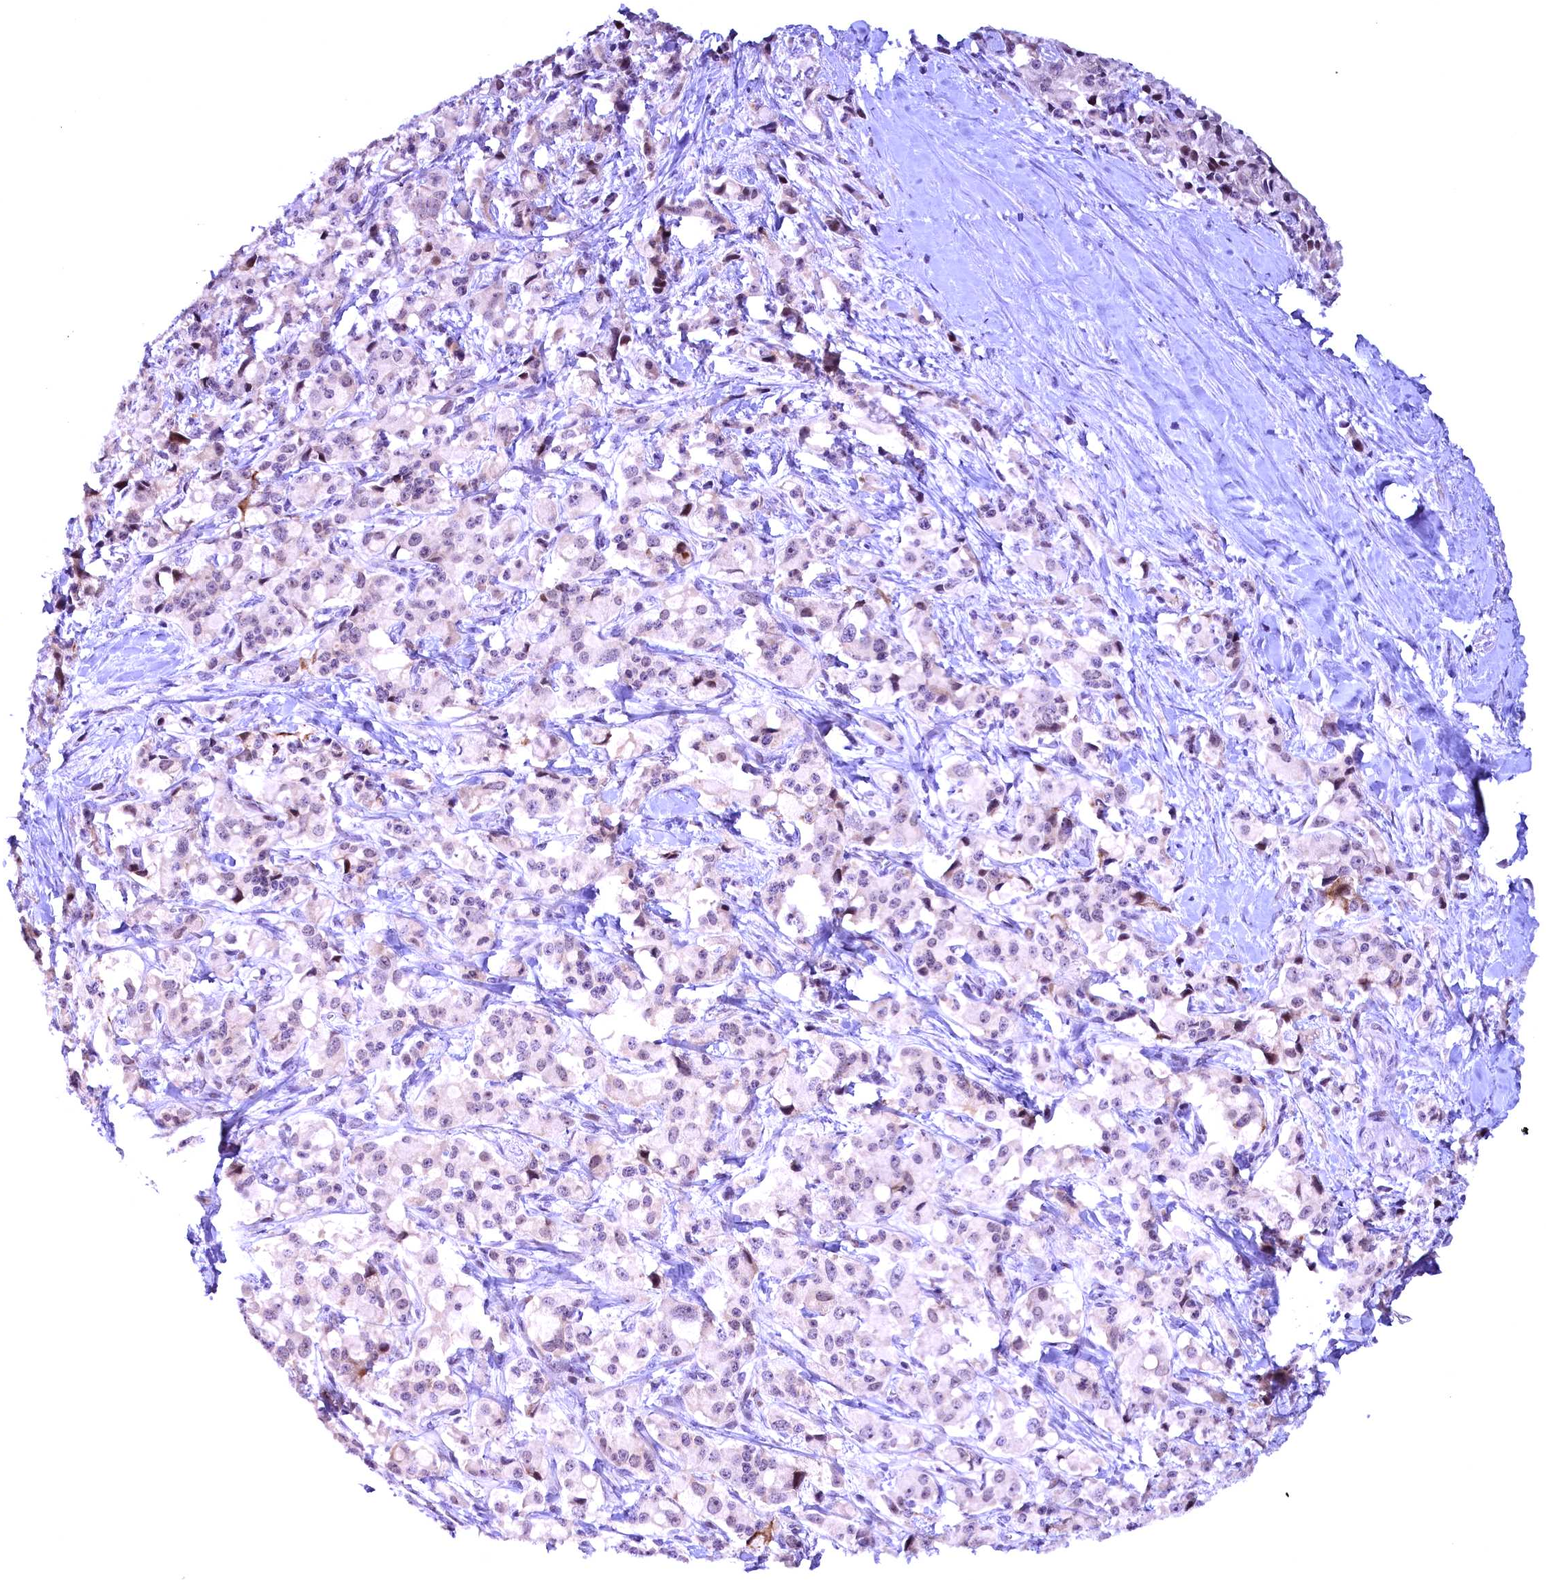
{"staining": {"intensity": "negative", "quantity": "none", "location": "none"}, "tissue": "pancreatic cancer", "cell_type": "Tumor cells", "image_type": "cancer", "snomed": [{"axis": "morphology", "description": "Adenocarcinoma, NOS"}, {"axis": "topography", "description": "Pancreas"}], "caption": "Pancreatic adenocarcinoma was stained to show a protein in brown. There is no significant expression in tumor cells.", "gene": "CCDC106", "patient": {"sex": "male", "age": 65}}